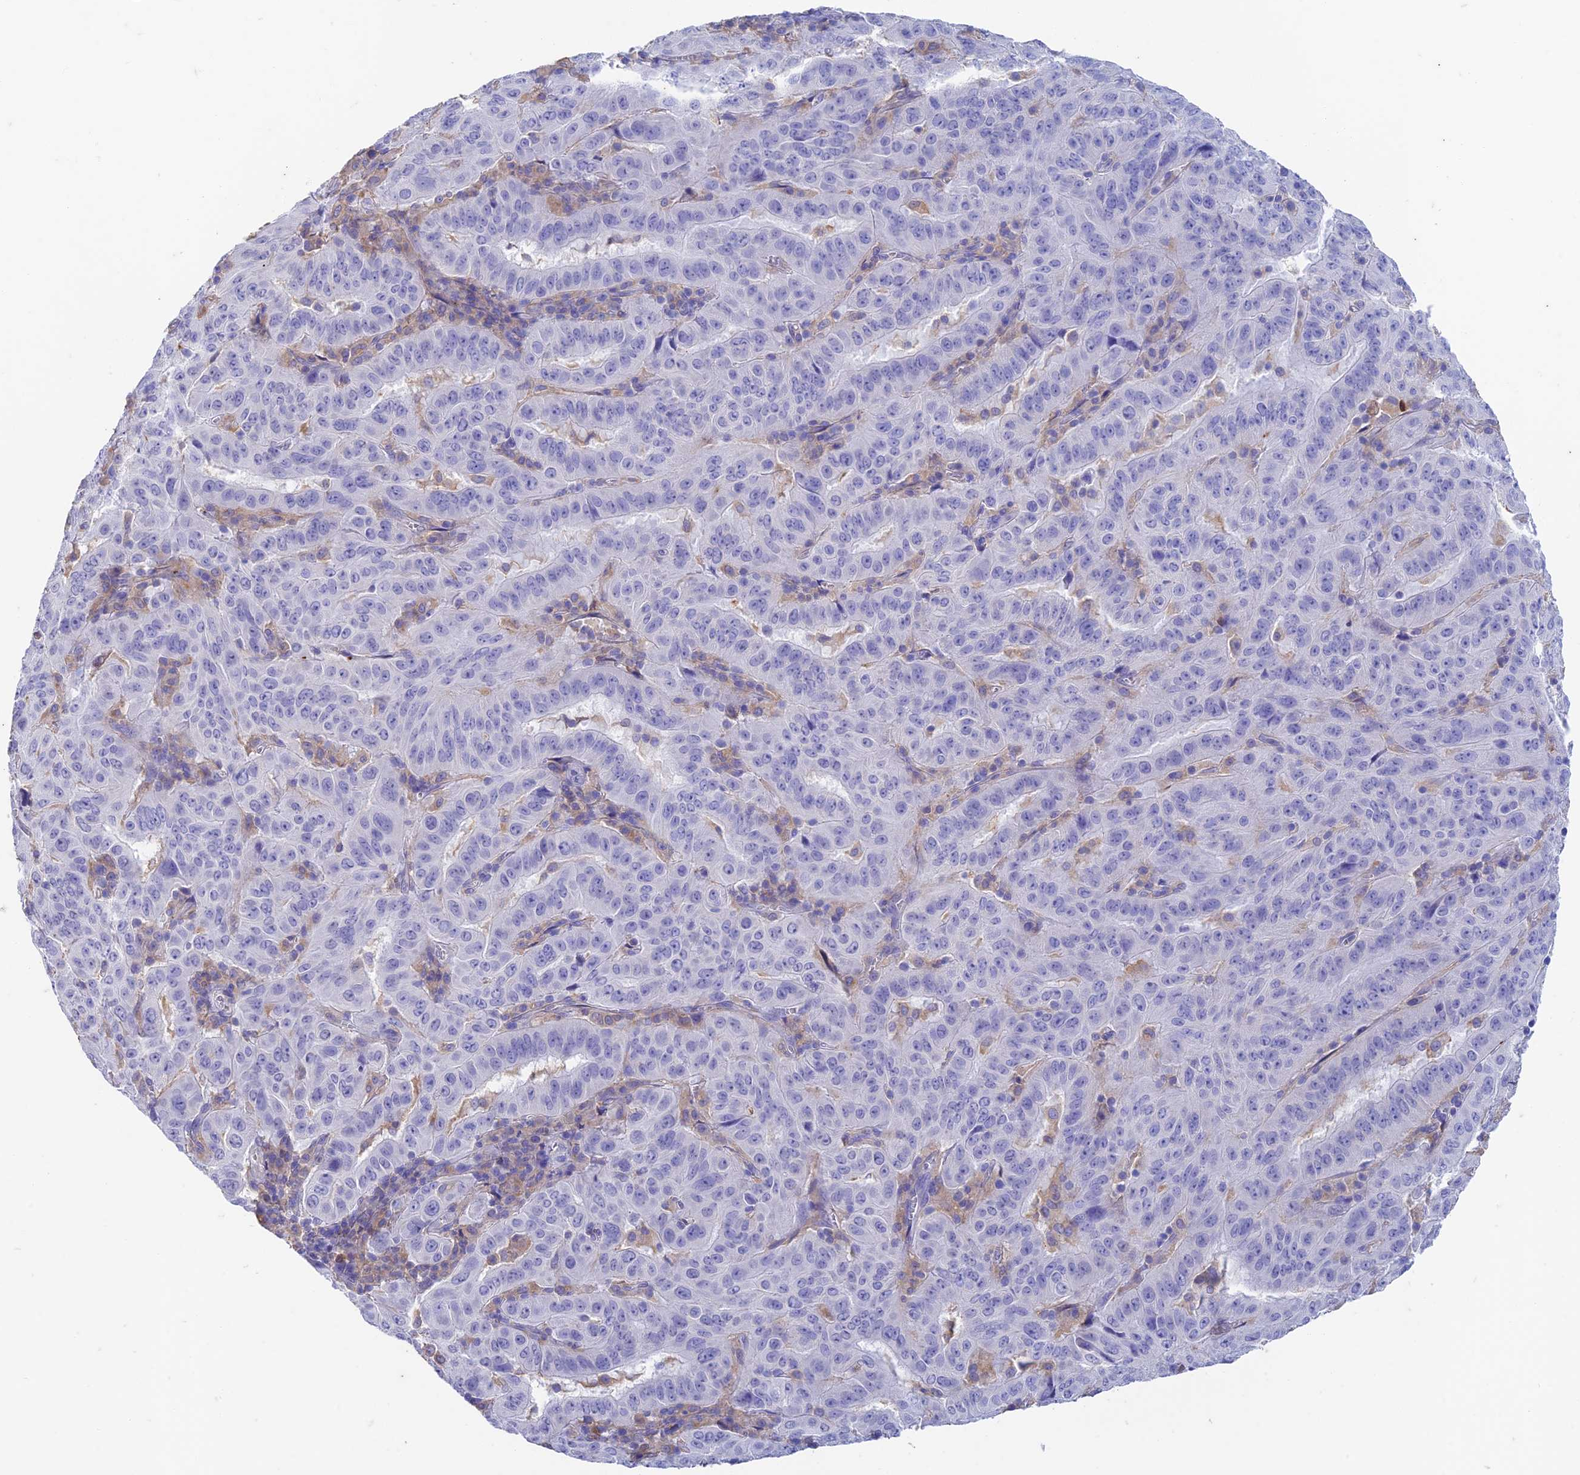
{"staining": {"intensity": "negative", "quantity": "none", "location": "none"}, "tissue": "pancreatic cancer", "cell_type": "Tumor cells", "image_type": "cancer", "snomed": [{"axis": "morphology", "description": "Adenocarcinoma, NOS"}, {"axis": "topography", "description": "Pancreas"}], "caption": "Image shows no significant protein expression in tumor cells of pancreatic adenocarcinoma. (Brightfield microscopy of DAB (3,3'-diaminobenzidine) IHC at high magnification).", "gene": "FGF7", "patient": {"sex": "male", "age": 63}}